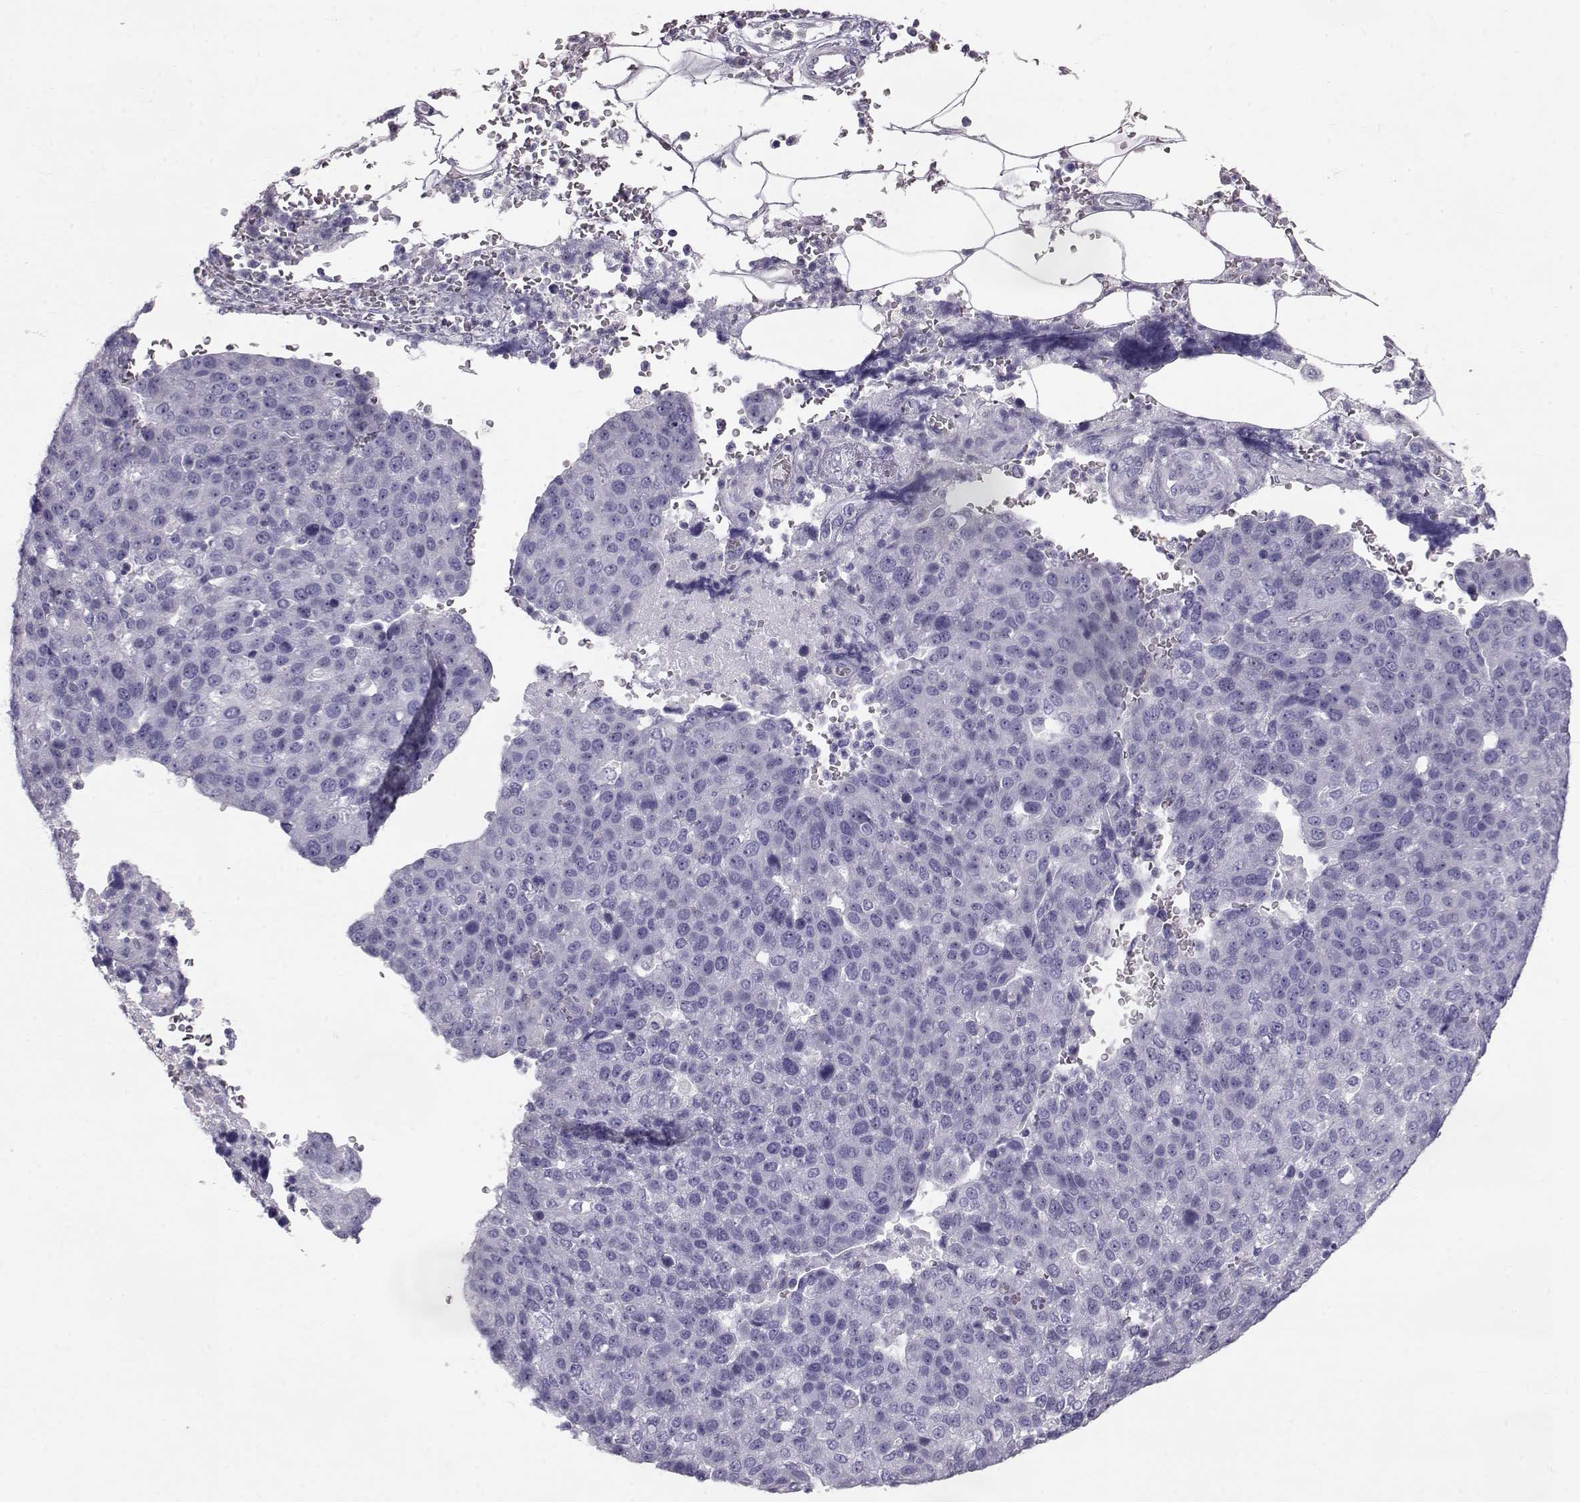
{"staining": {"intensity": "negative", "quantity": "none", "location": "none"}, "tissue": "pancreatic cancer", "cell_type": "Tumor cells", "image_type": "cancer", "snomed": [{"axis": "morphology", "description": "Adenocarcinoma, NOS"}, {"axis": "topography", "description": "Pancreas"}], "caption": "Human pancreatic adenocarcinoma stained for a protein using IHC demonstrates no positivity in tumor cells.", "gene": "RD3", "patient": {"sex": "female", "age": 61}}